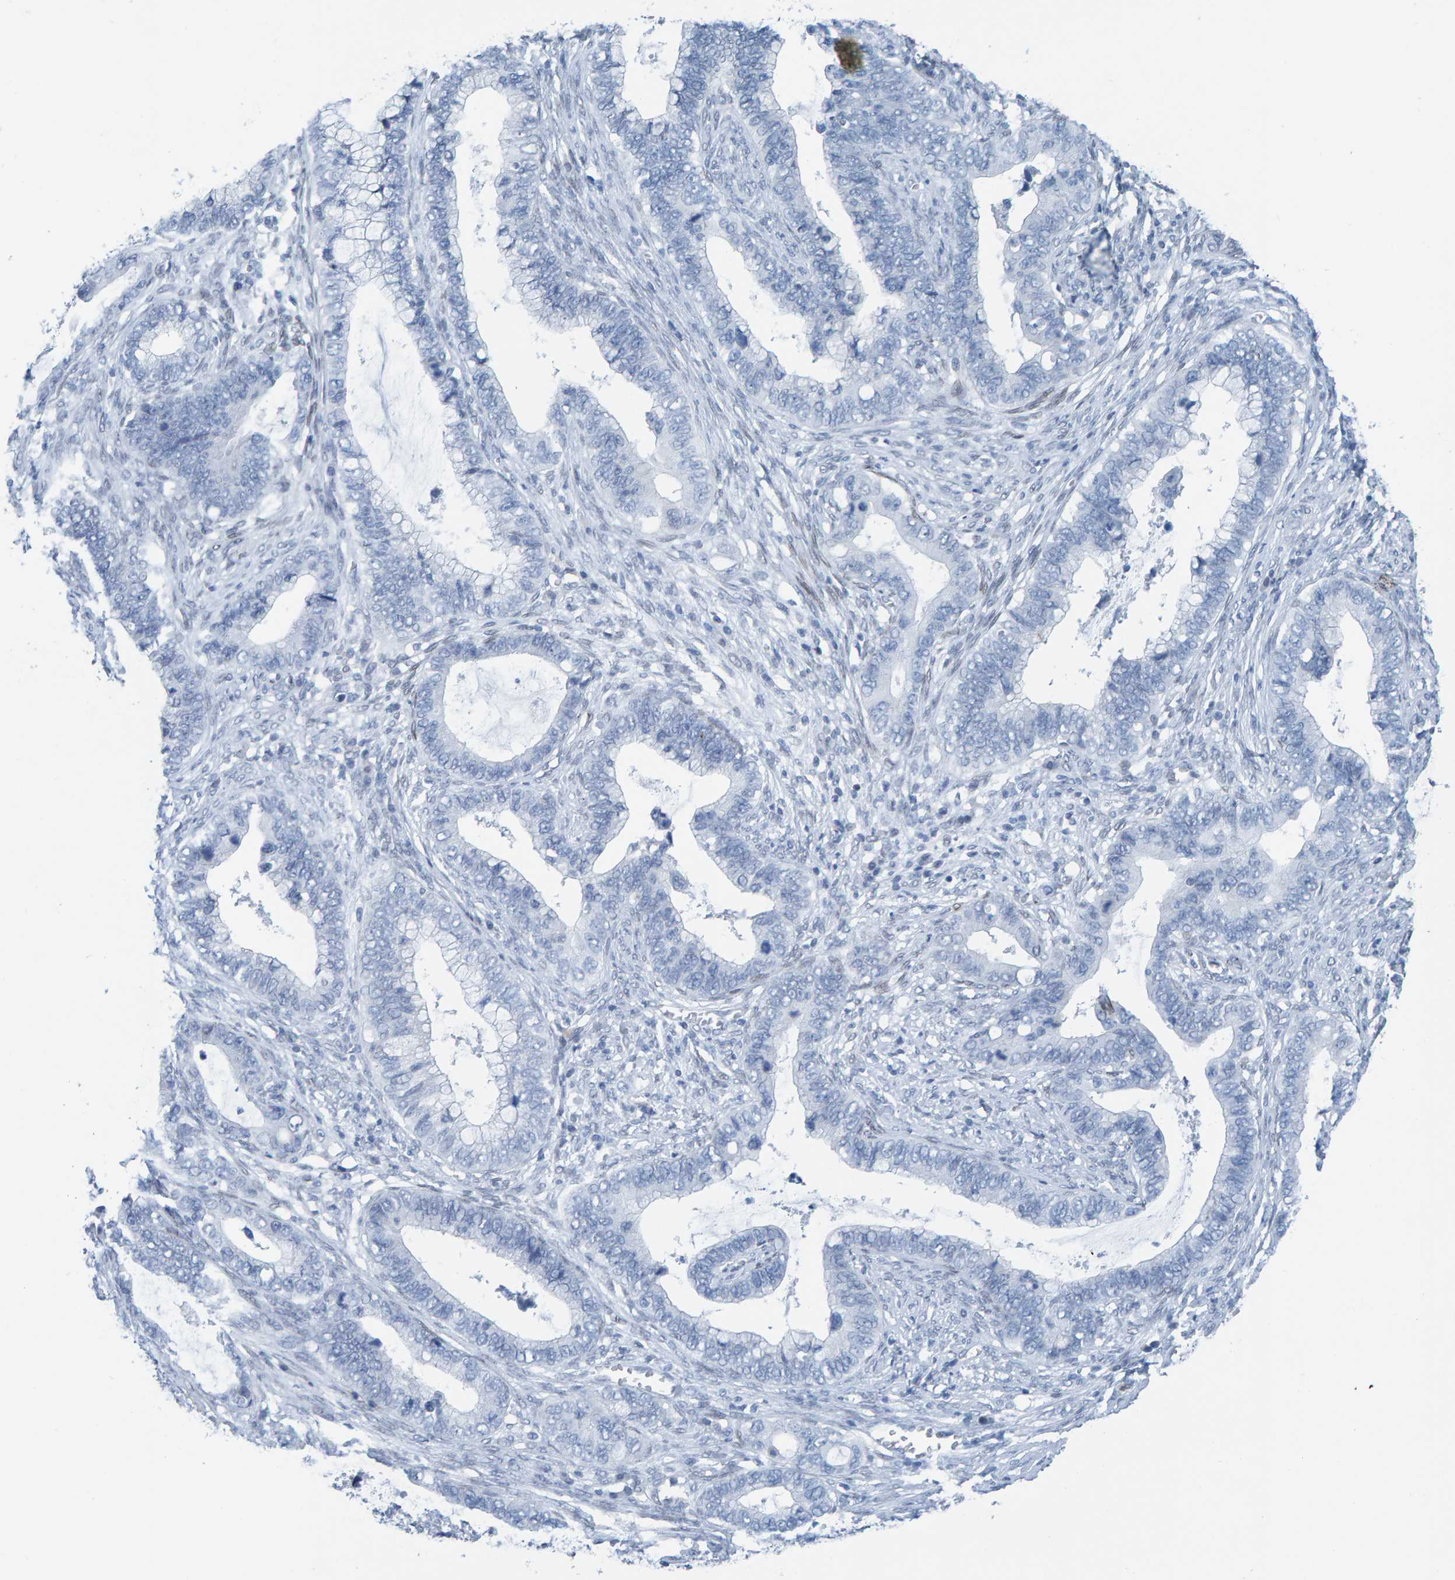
{"staining": {"intensity": "negative", "quantity": "none", "location": "none"}, "tissue": "cervical cancer", "cell_type": "Tumor cells", "image_type": "cancer", "snomed": [{"axis": "morphology", "description": "Adenocarcinoma, NOS"}, {"axis": "topography", "description": "Cervix"}], "caption": "Tumor cells are negative for protein expression in human cervical cancer. The staining is performed using DAB (3,3'-diaminobenzidine) brown chromogen with nuclei counter-stained in using hematoxylin.", "gene": "LMNB2", "patient": {"sex": "female", "age": 44}}